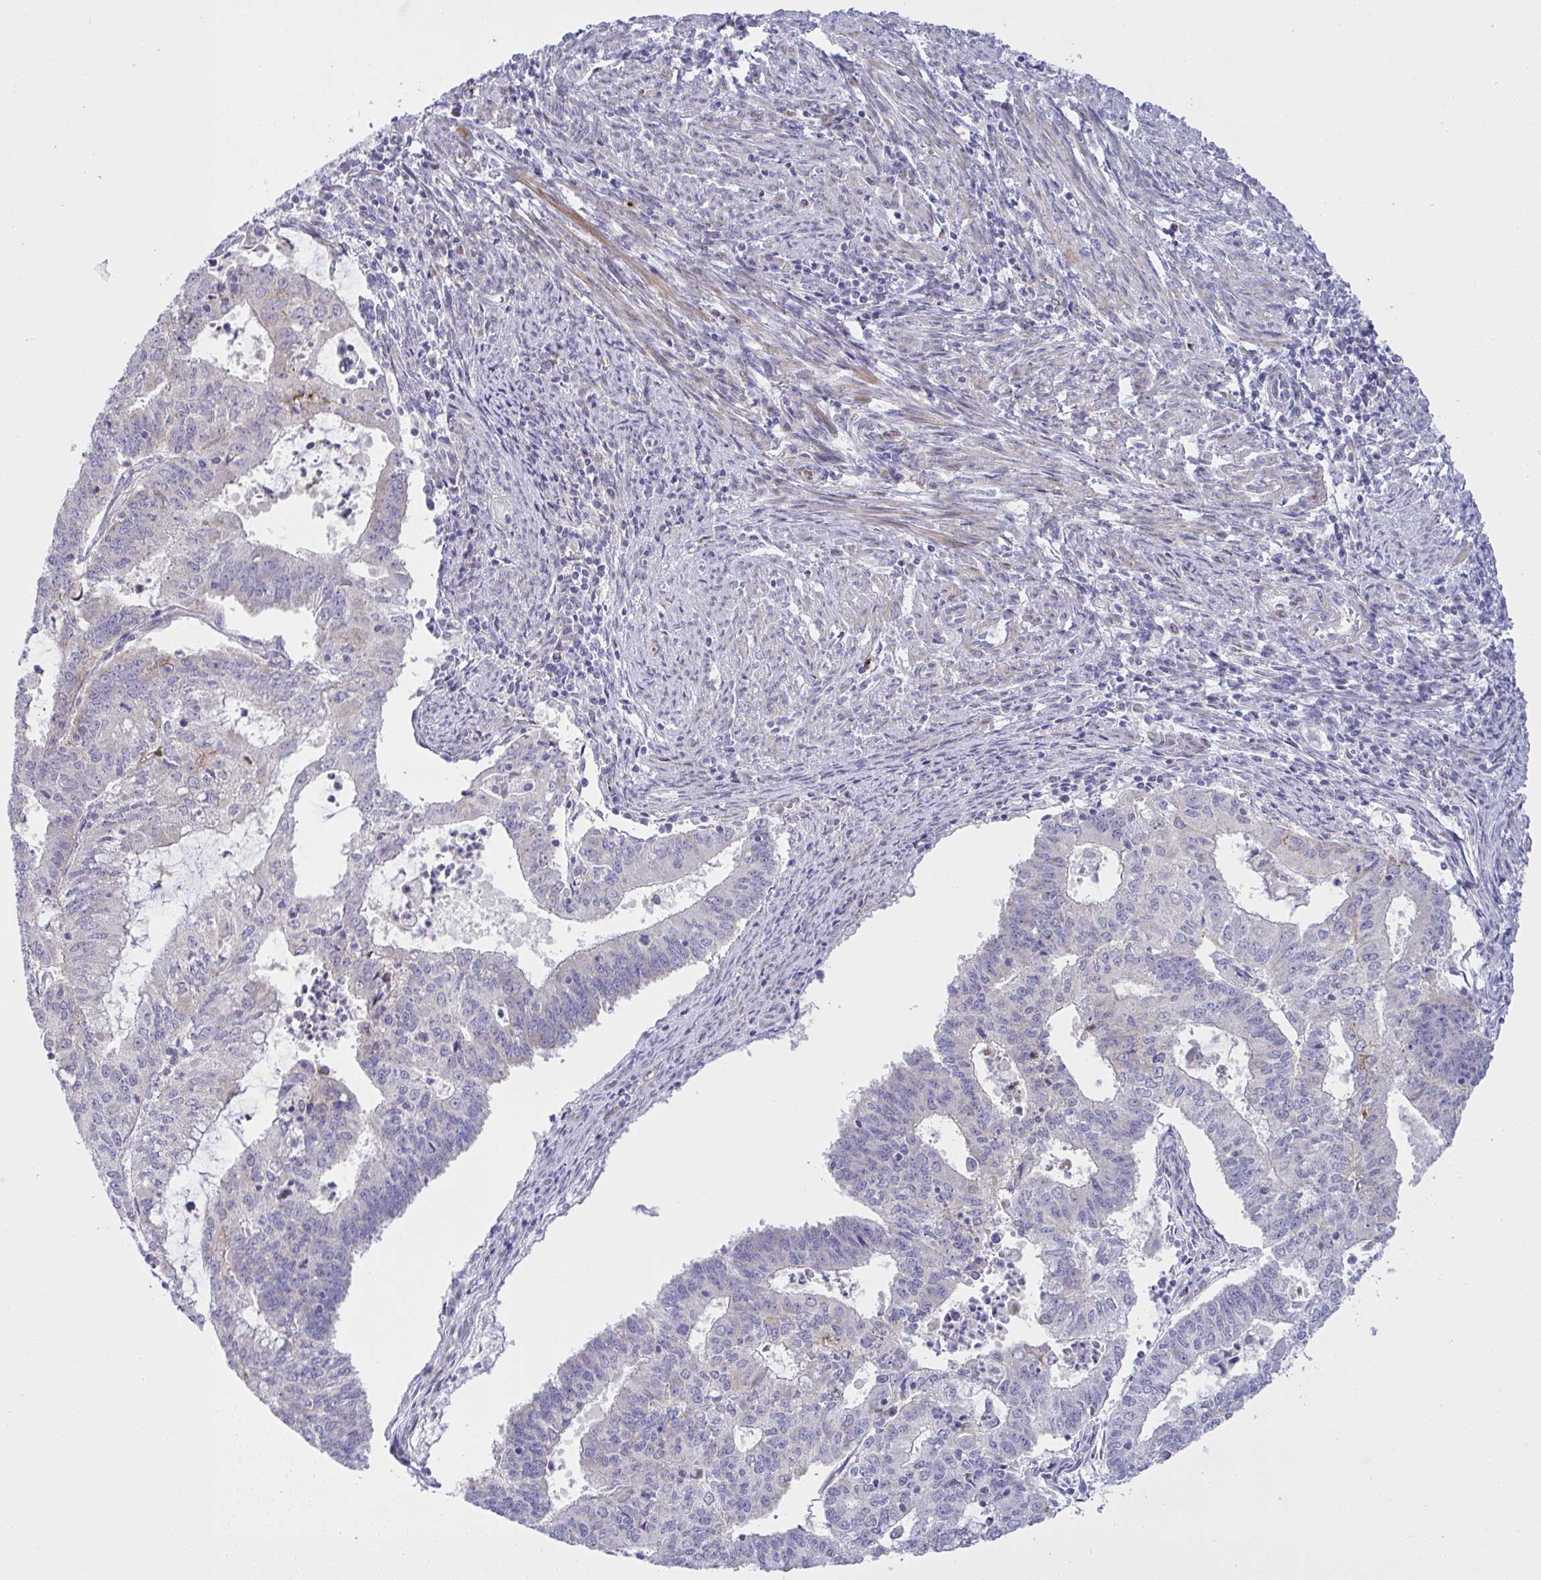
{"staining": {"intensity": "negative", "quantity": "none", "location": "none"}, "tissue": "endometrial cancer", "cell_type": "Tumor cells", "image_type": "cancer", "snomed": [{"axis": "morphology", "description": "Adenocarcinoma, NOS"}, {"axis": "topography", "description": "Endometrium"}], "caption": "Endometrial adenocarcinoma stained for a protein using IHC exhibits no staining tumor cells.", "gene": "NTN1", "patient": {"sex": "female", "age": 61}}